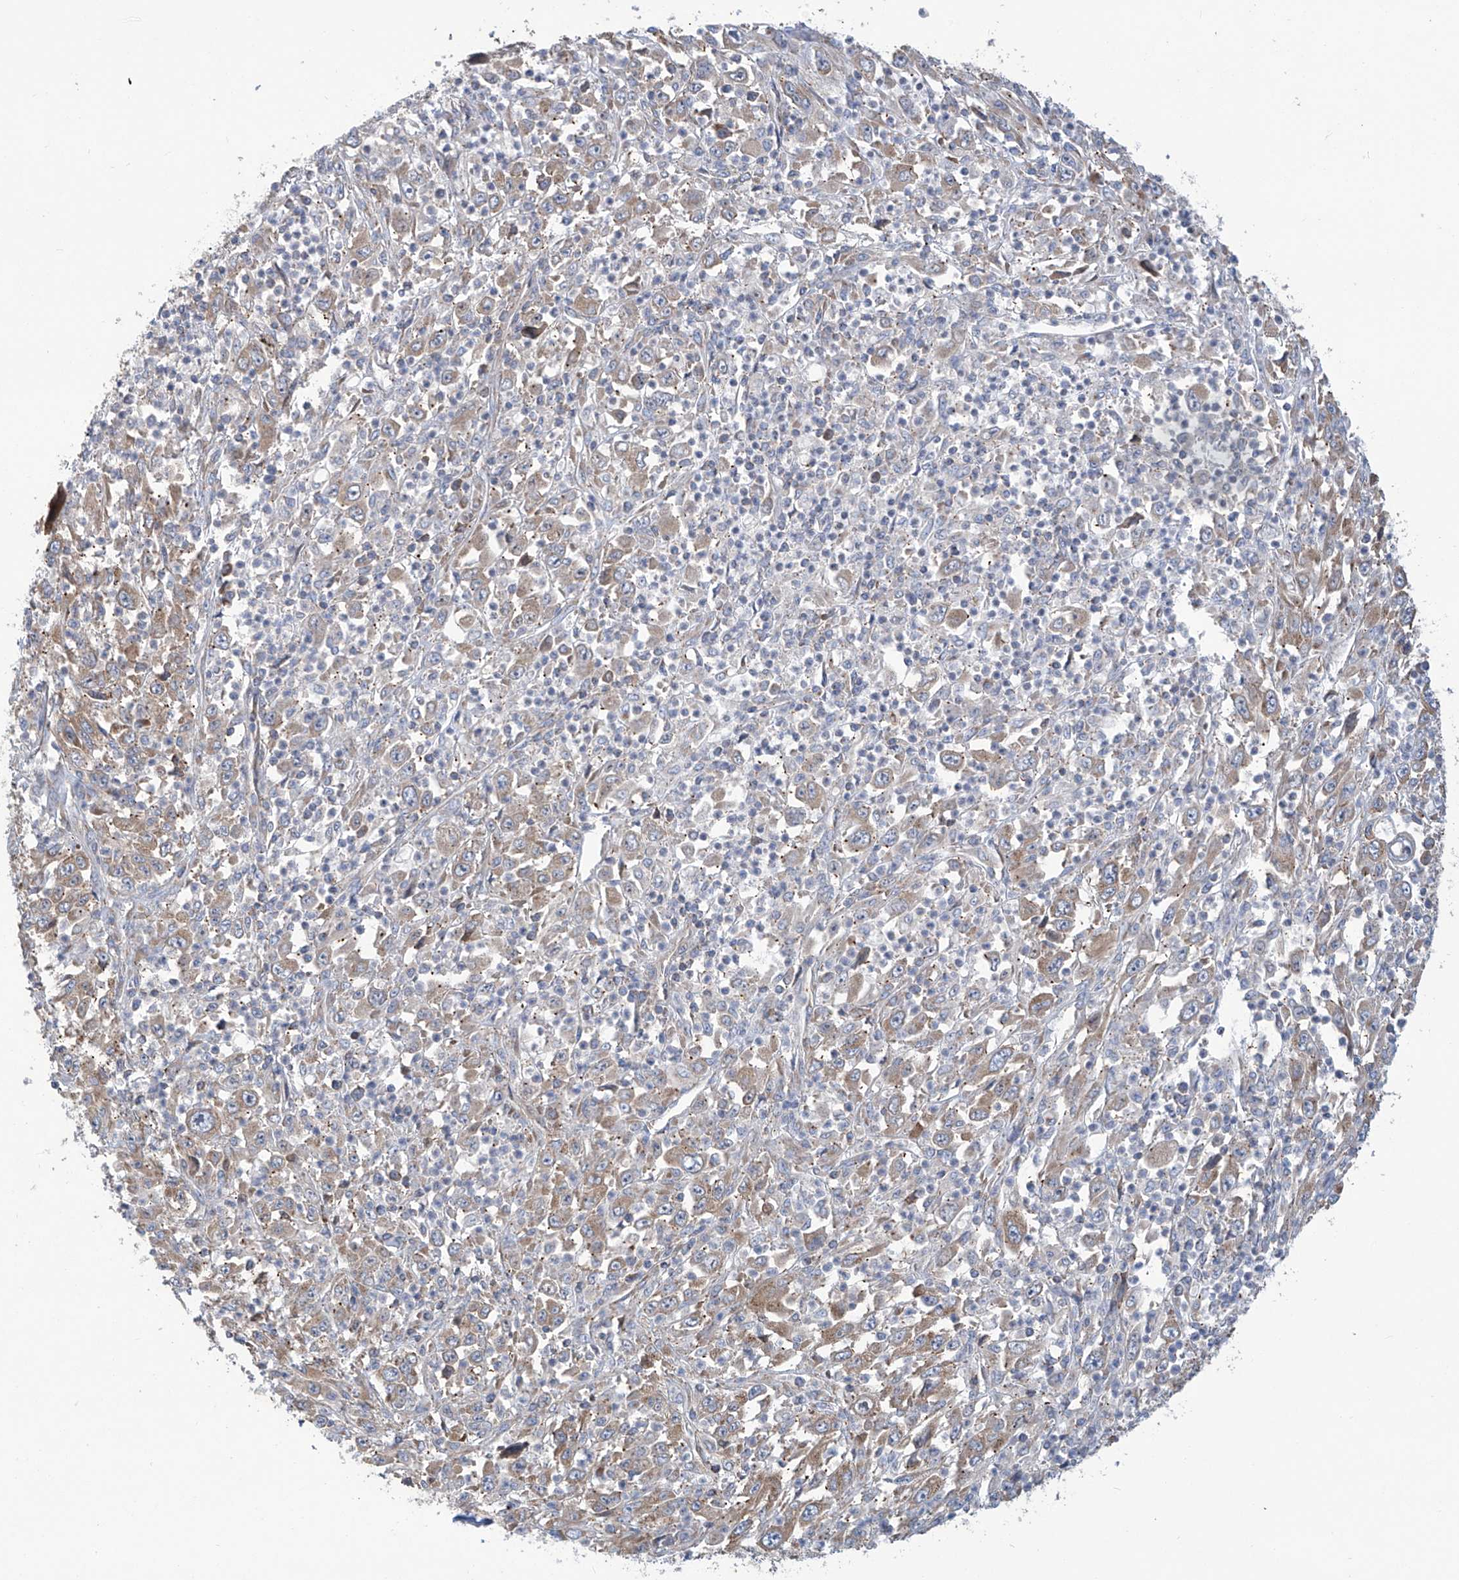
{"staining": {"intensity": "weak", "quantity": "<25%", "location": "cytoplasmic/membranous"}, "tissue": "melanoma", "cell_type": "Tumor cells", "image_type": "cancer", "snomed": [{"axis": "morphology", "description": "Malignant melanoma, Metastatic site"}, {"axis": "topography", "description": "Skin"}], "caption": "A photomicrograph of melanoma stained for a protein reveals no brown staining in tumor cells.", "gene": "SENP2", "patient": {"sex": "female", "age": 56}}